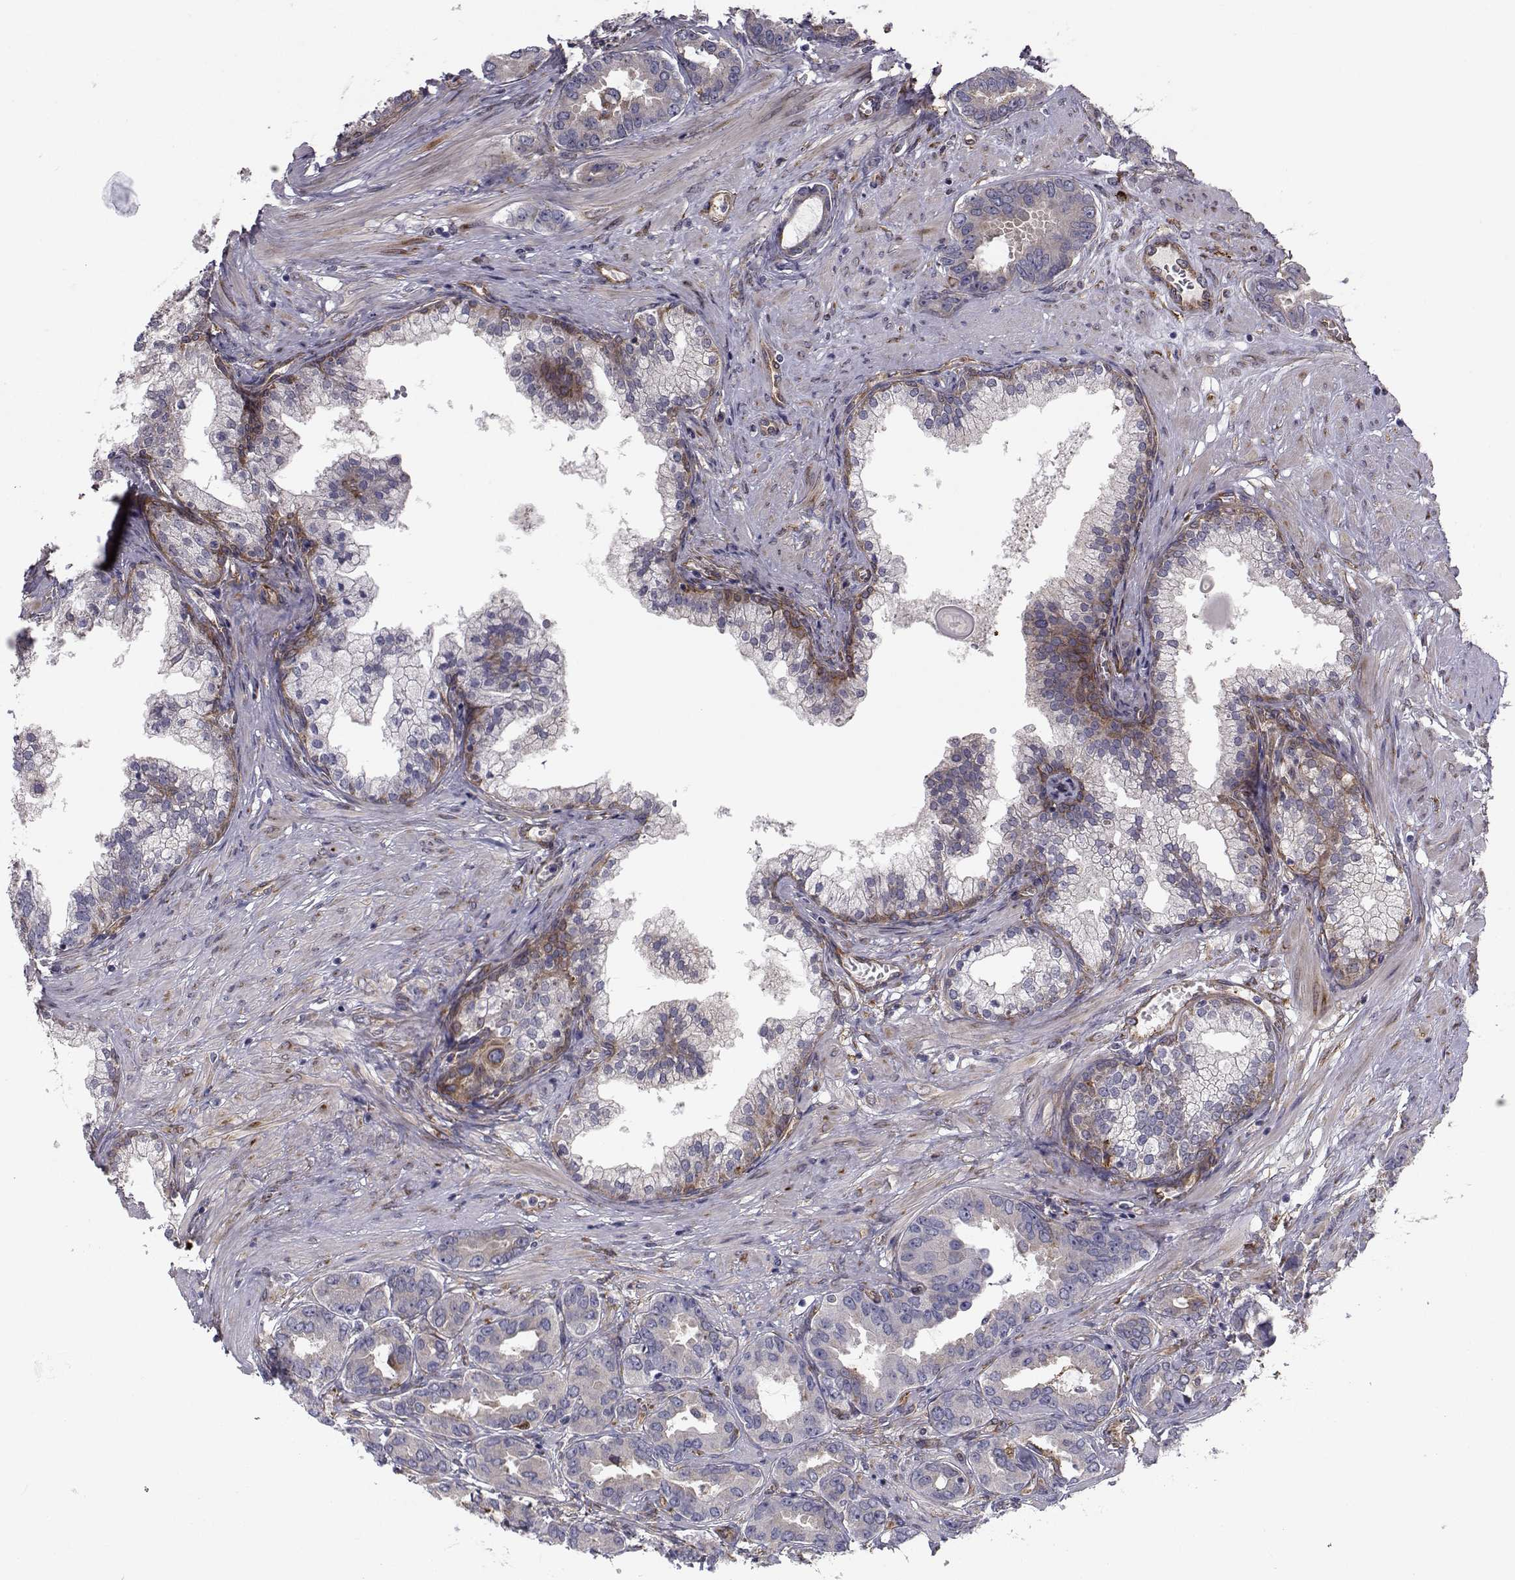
{"staining": {"intensity": "negative", "quantity": "none", "location": "none"}, "tissue": "prostate cancer", "cell_type": "Tumor cells", "image_type": "cancer", "snomed": [{"axis": "morphology", "description": "Adenocarcinoma, NOS"}, {"axis": "topography", "description": "Prostate"}], "caption": "IHC image of neoplastic tissue: human prostate cancer (adenocarcinoma) stained with DAB (3,3'-diaminobenzidine) displays no significant protein staining in tumor cells.", "gene": "TRIP10", "patient": {"sex": "male", "age": 67}}